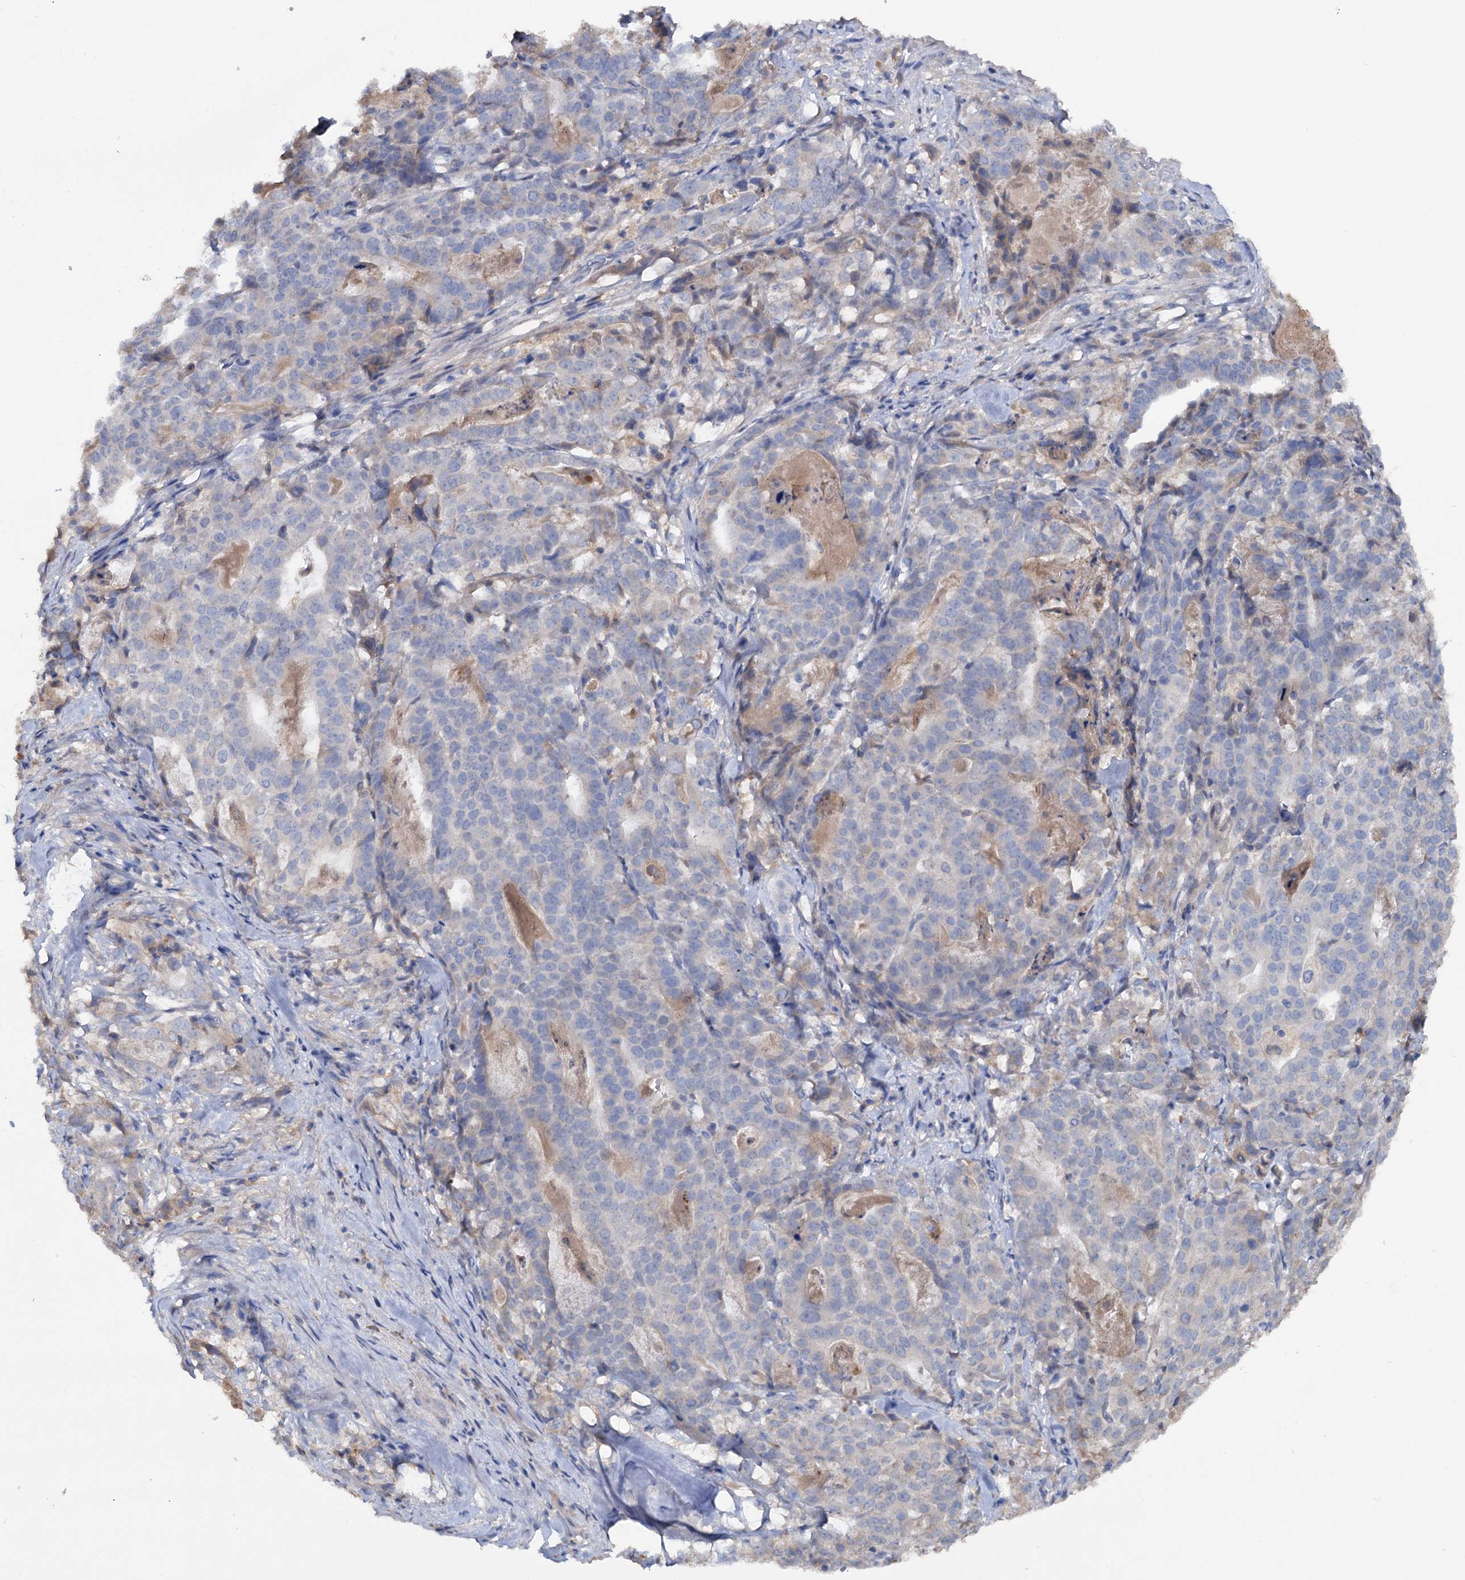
{"staining": {"intensity": "negative", "quantity": "none", "location": "none"}, "tissue": "stomach cancer", "cell_type": "Tumor cells", "image_type": "cancer", "snomed": [{"axis": "morphology", "description": "Adenocarcinoma, NOS"}, {"axis": "topography", "description": "Stomach"}], "caption": "An immunohistochemistry photomicrograph of stomach adenocarcinoma is shown. There is no staining in tumor cells of stomach adenocarcinoma.", "gene": "IL17RD", "patient": {"sex": "male", "age": 48}}